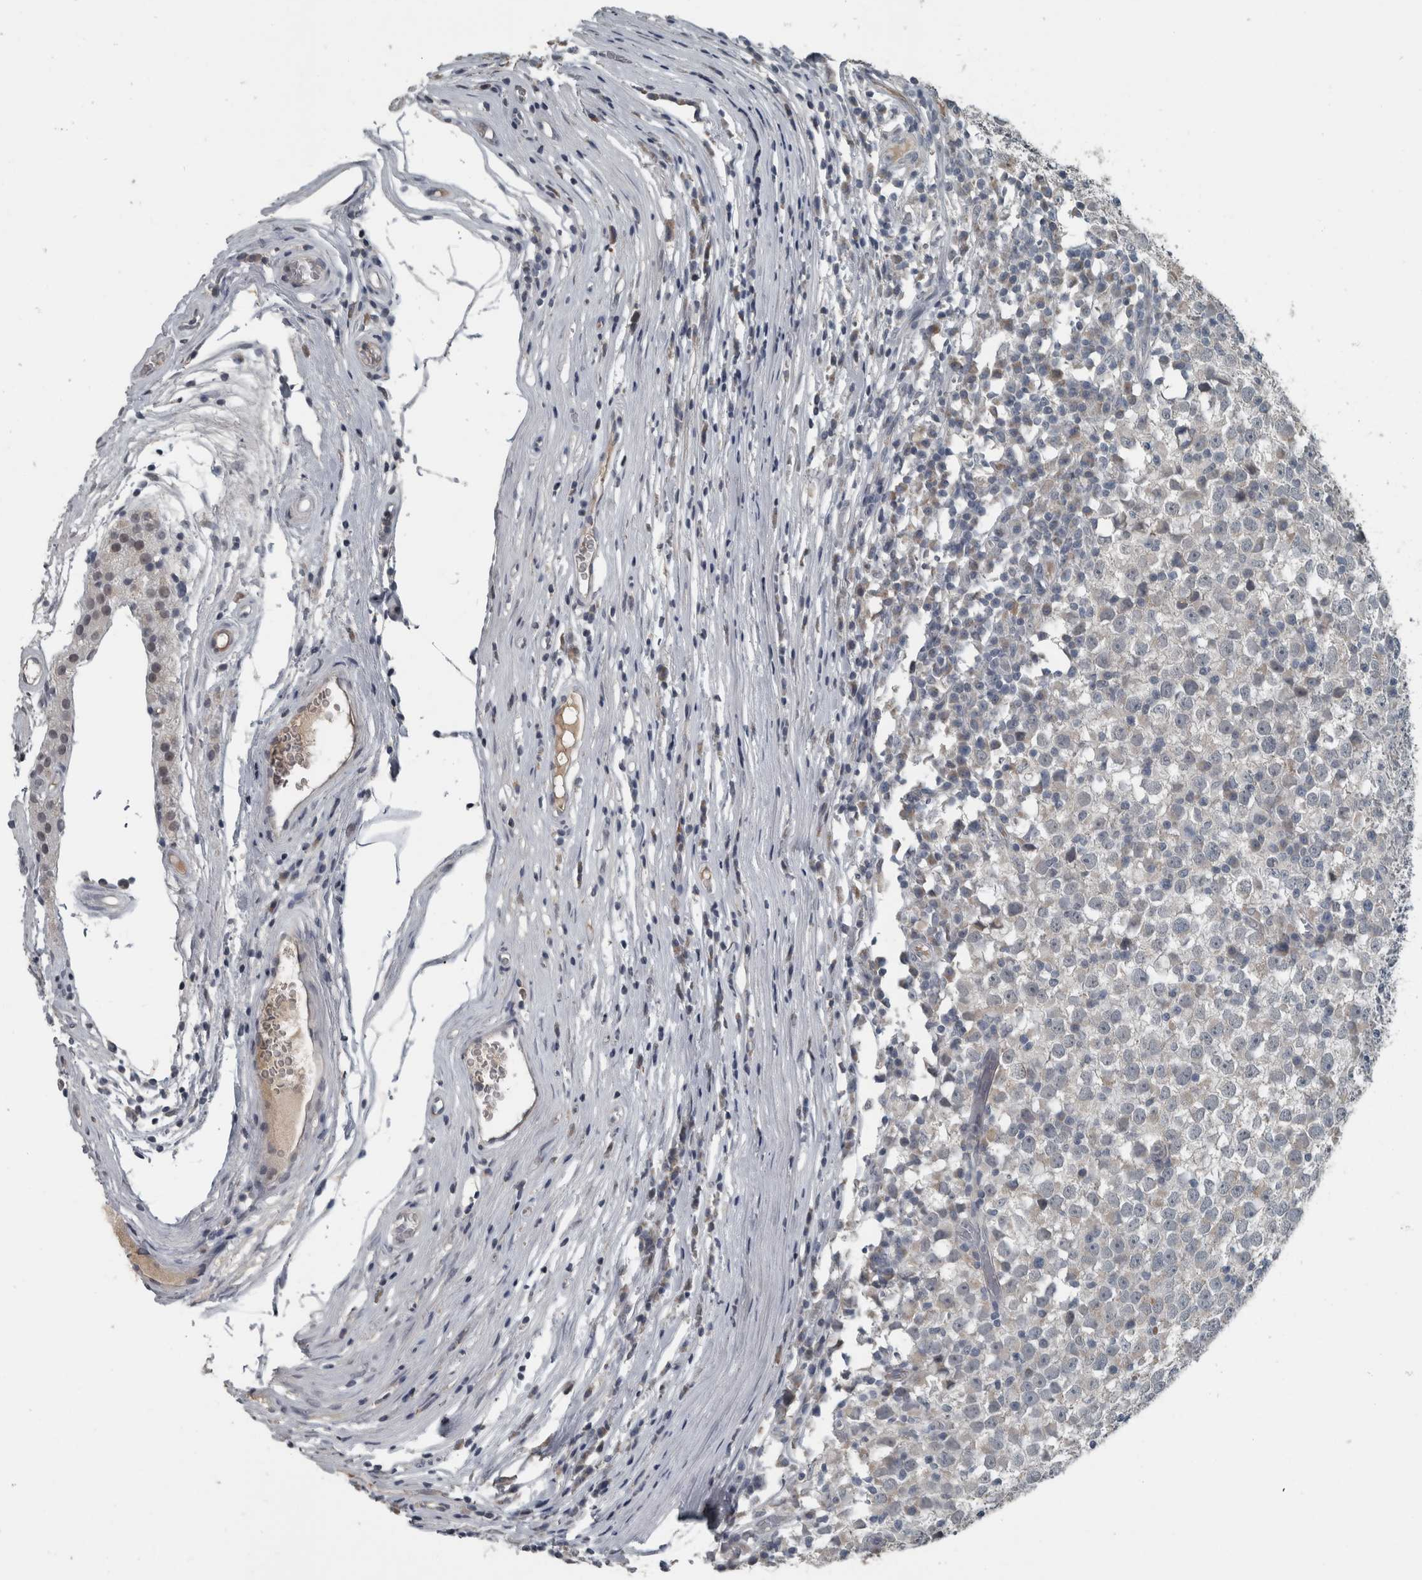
{"staining": {"intensity": "weak", "quantity": "<25%", "location": "cytoplasmic/membranous"}, "tissue": "testis cancer", "cell_type": "Tumor cells", "image_type": "cancer", "snomed": [{"axis": "morphology", "description": "Seminoma, NOS"}, {"axis": "topography", "description": "Testis"}], "caption": "IHC image of neoplastic tissue: human testis seminoma stained with DAB (3,3'-diaminobenzidine) exhibits no significant protein expression in tumor cells.", "gene": "KRT20", "patient": {"sex": "male", "age": 65}}